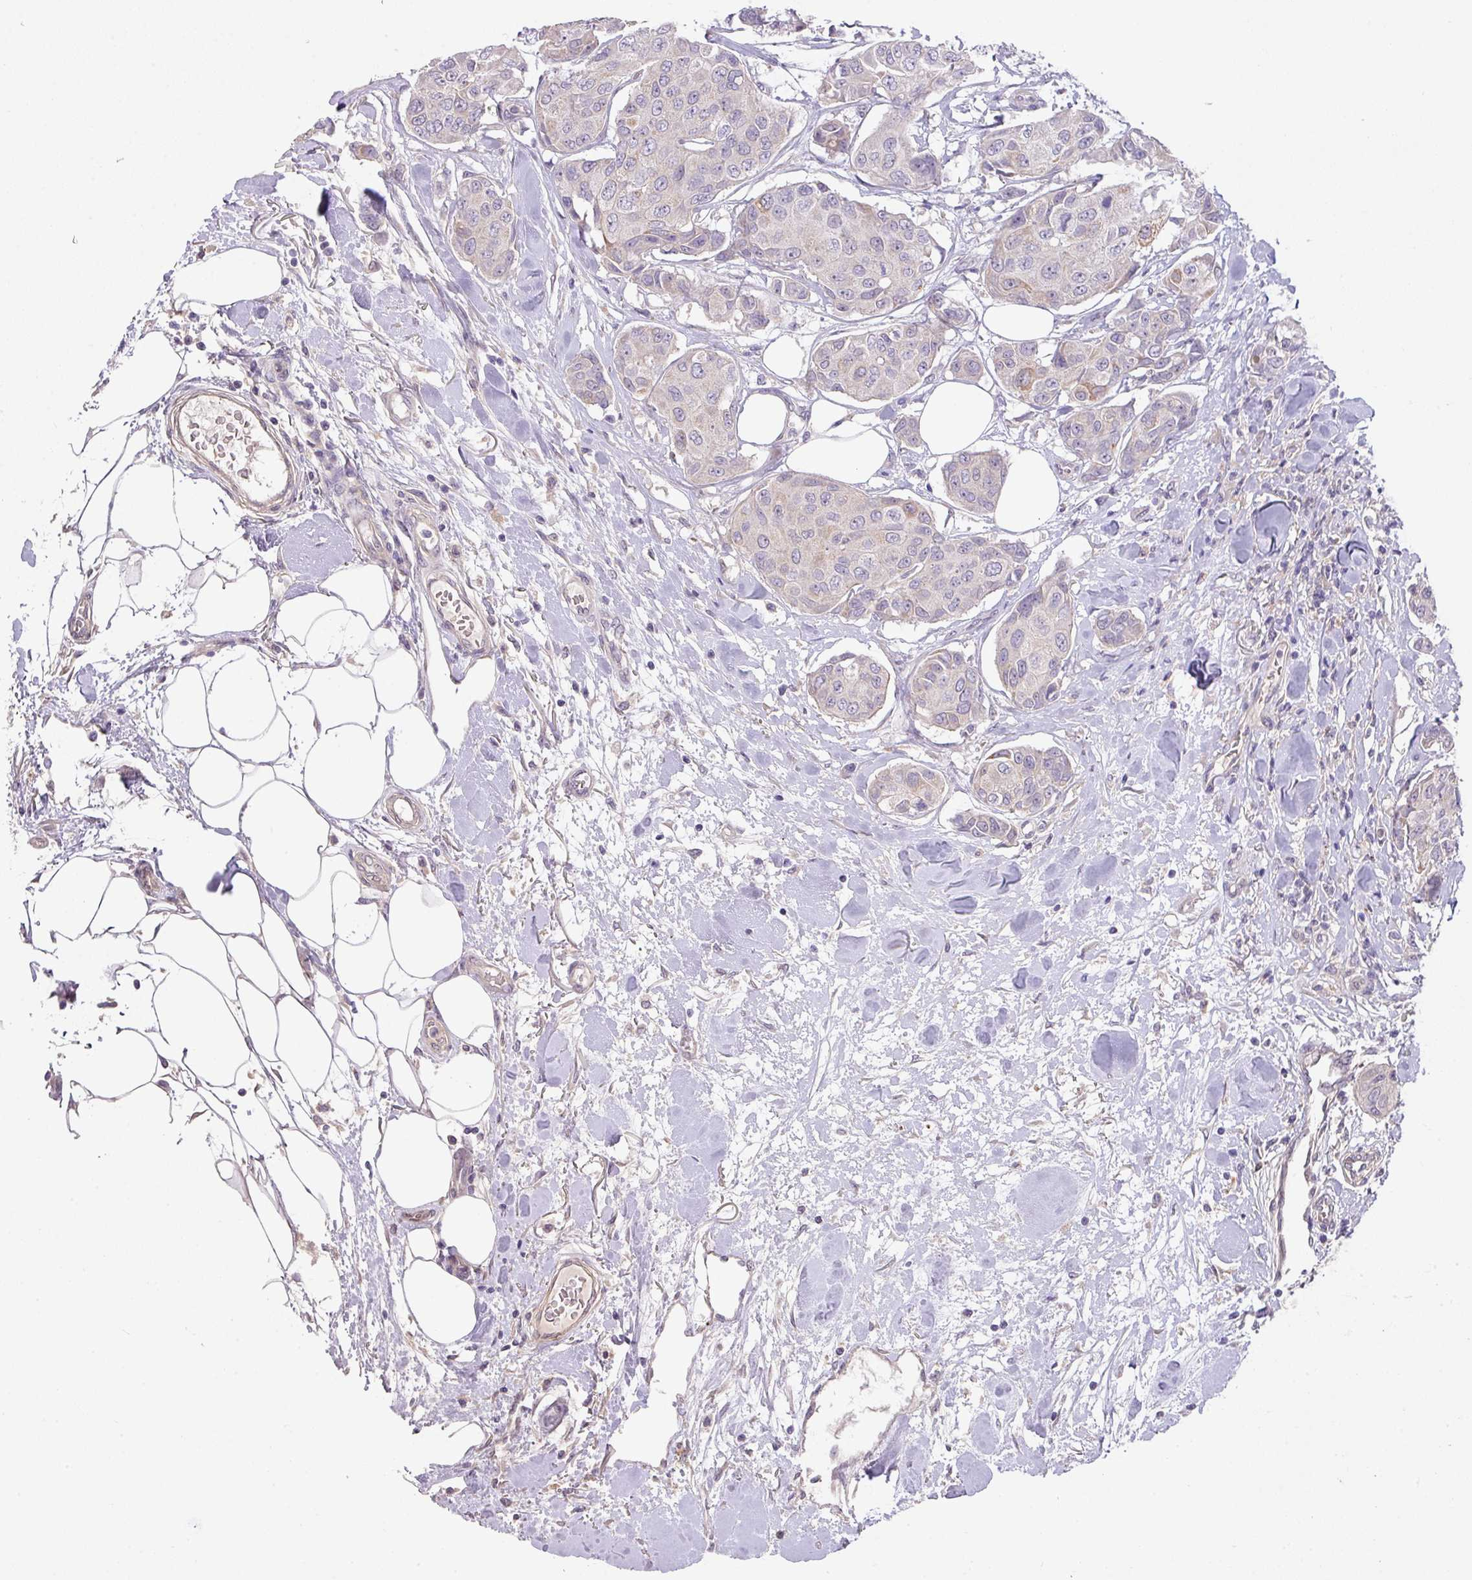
{"staining": {"intensity": "negative", "quantity": "none", "location": "none"}, "tissue": "breast cancer", "cell_type": "Tumor cells", "image_type": "cancer", "snomed": [{"axis": "morphology", "description": "Duct carcinoma"}, {"axis": "topography", "description": "Breast"}, {"axis": "topography", "description": "Lymph node"}], "caption": "Image shows no protein positivity in tumor cells of breast cancer tissue. (Immunohistochemistry, brightfield microscopy, high magnification).", "gene": "PRADC1", "patient": {"sex": "female", "age": 80}}